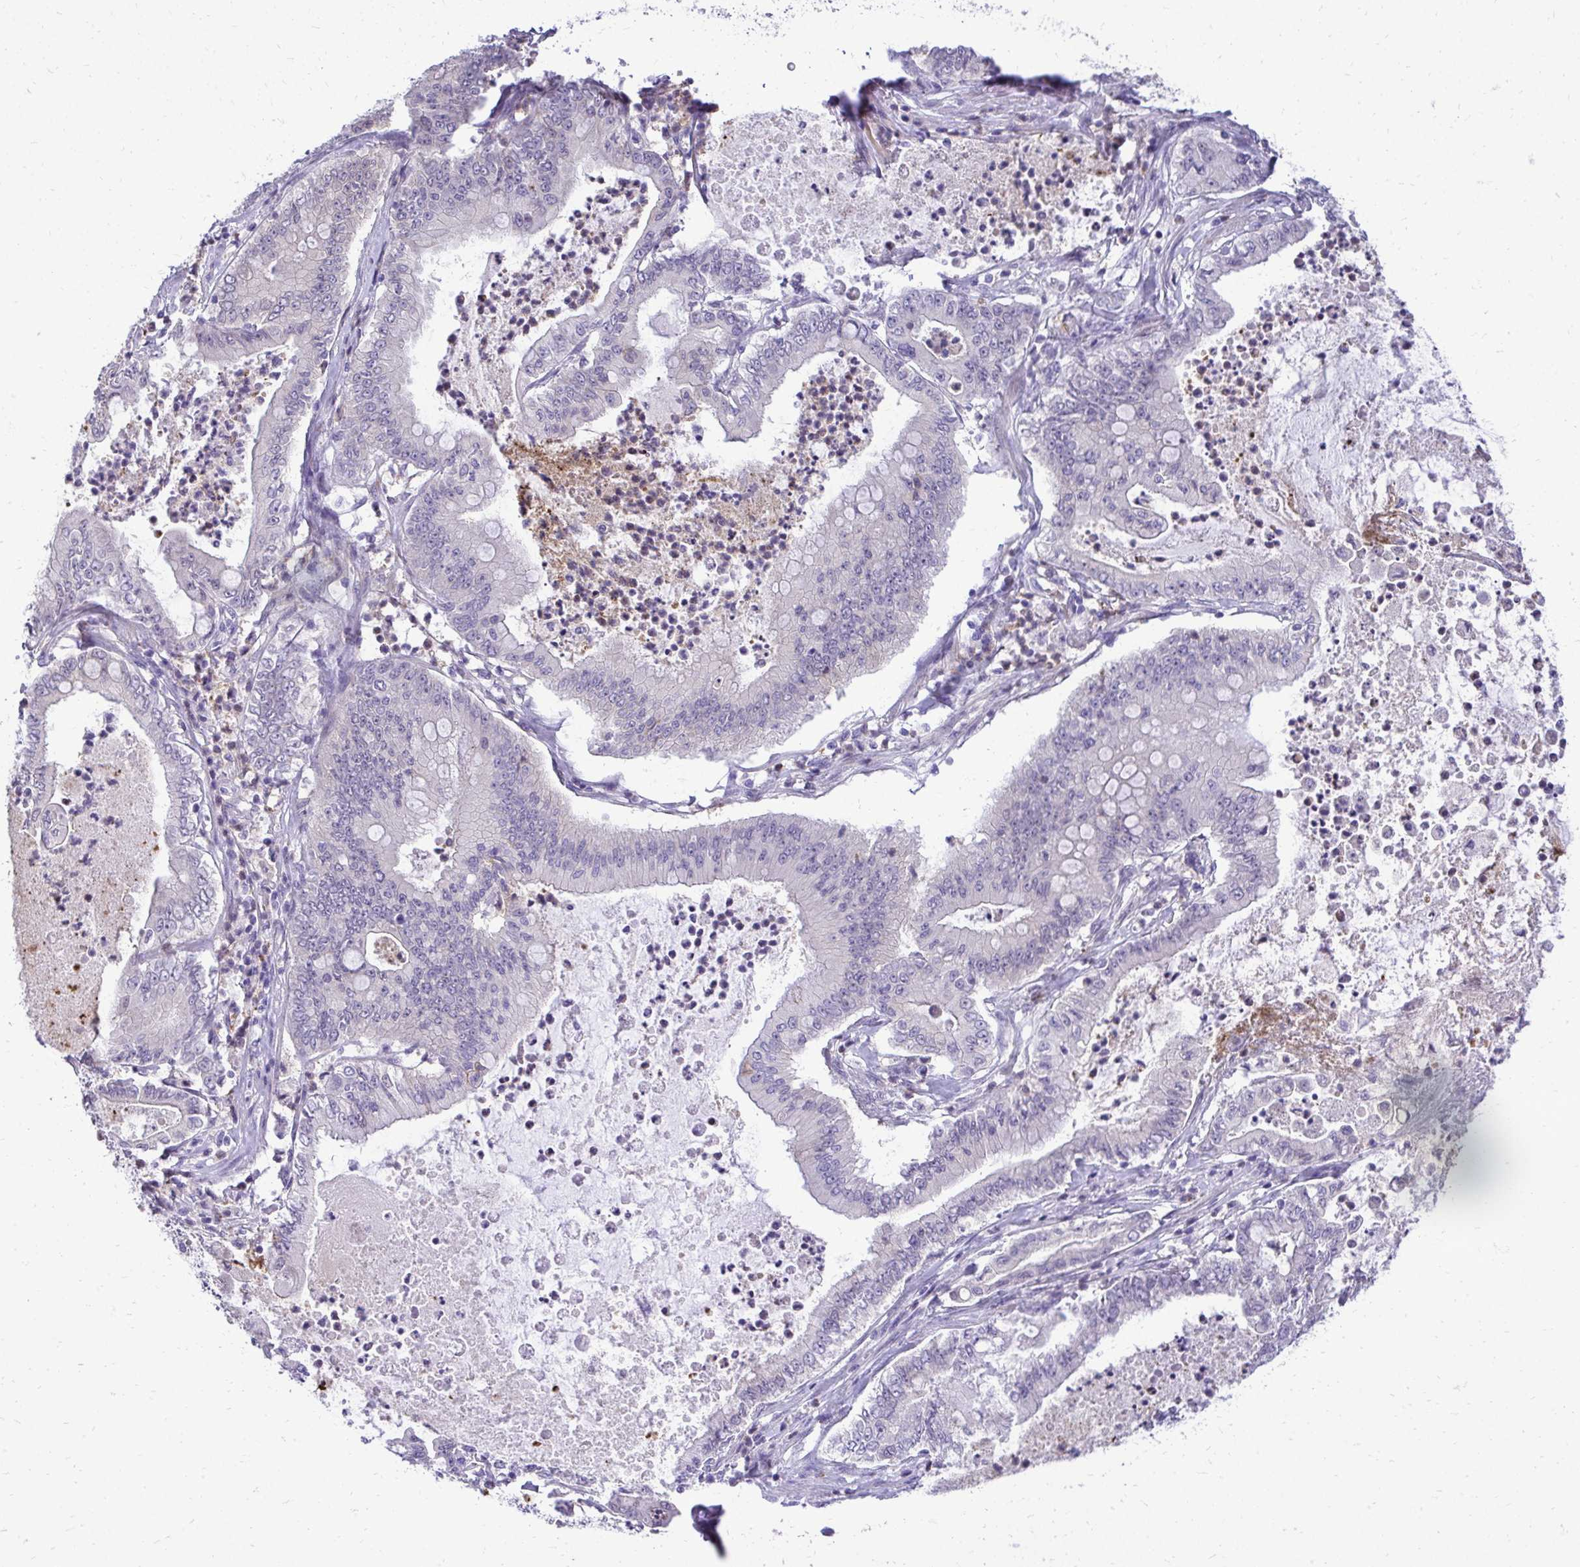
{"staining": {"intensity": "negative", "quantity": "none", "location": "none"}, "tissue": "pancreatic cancer", "cell_type": "Tumor cells", "image_type": "cancer", "snomed": [{"axis": "morphology", "description": "Adenocarcinoma, NOS"}, {"axis": "topography", "description": "Pancreas"}], "caption": "High power microscopy image of an immunohistochemistry histopathology image of pancreatic cancer, revealing no significant expression in tumor cells.", "gene": "ZSWIM9", "patient": {"sex": "male", "age": 71}}